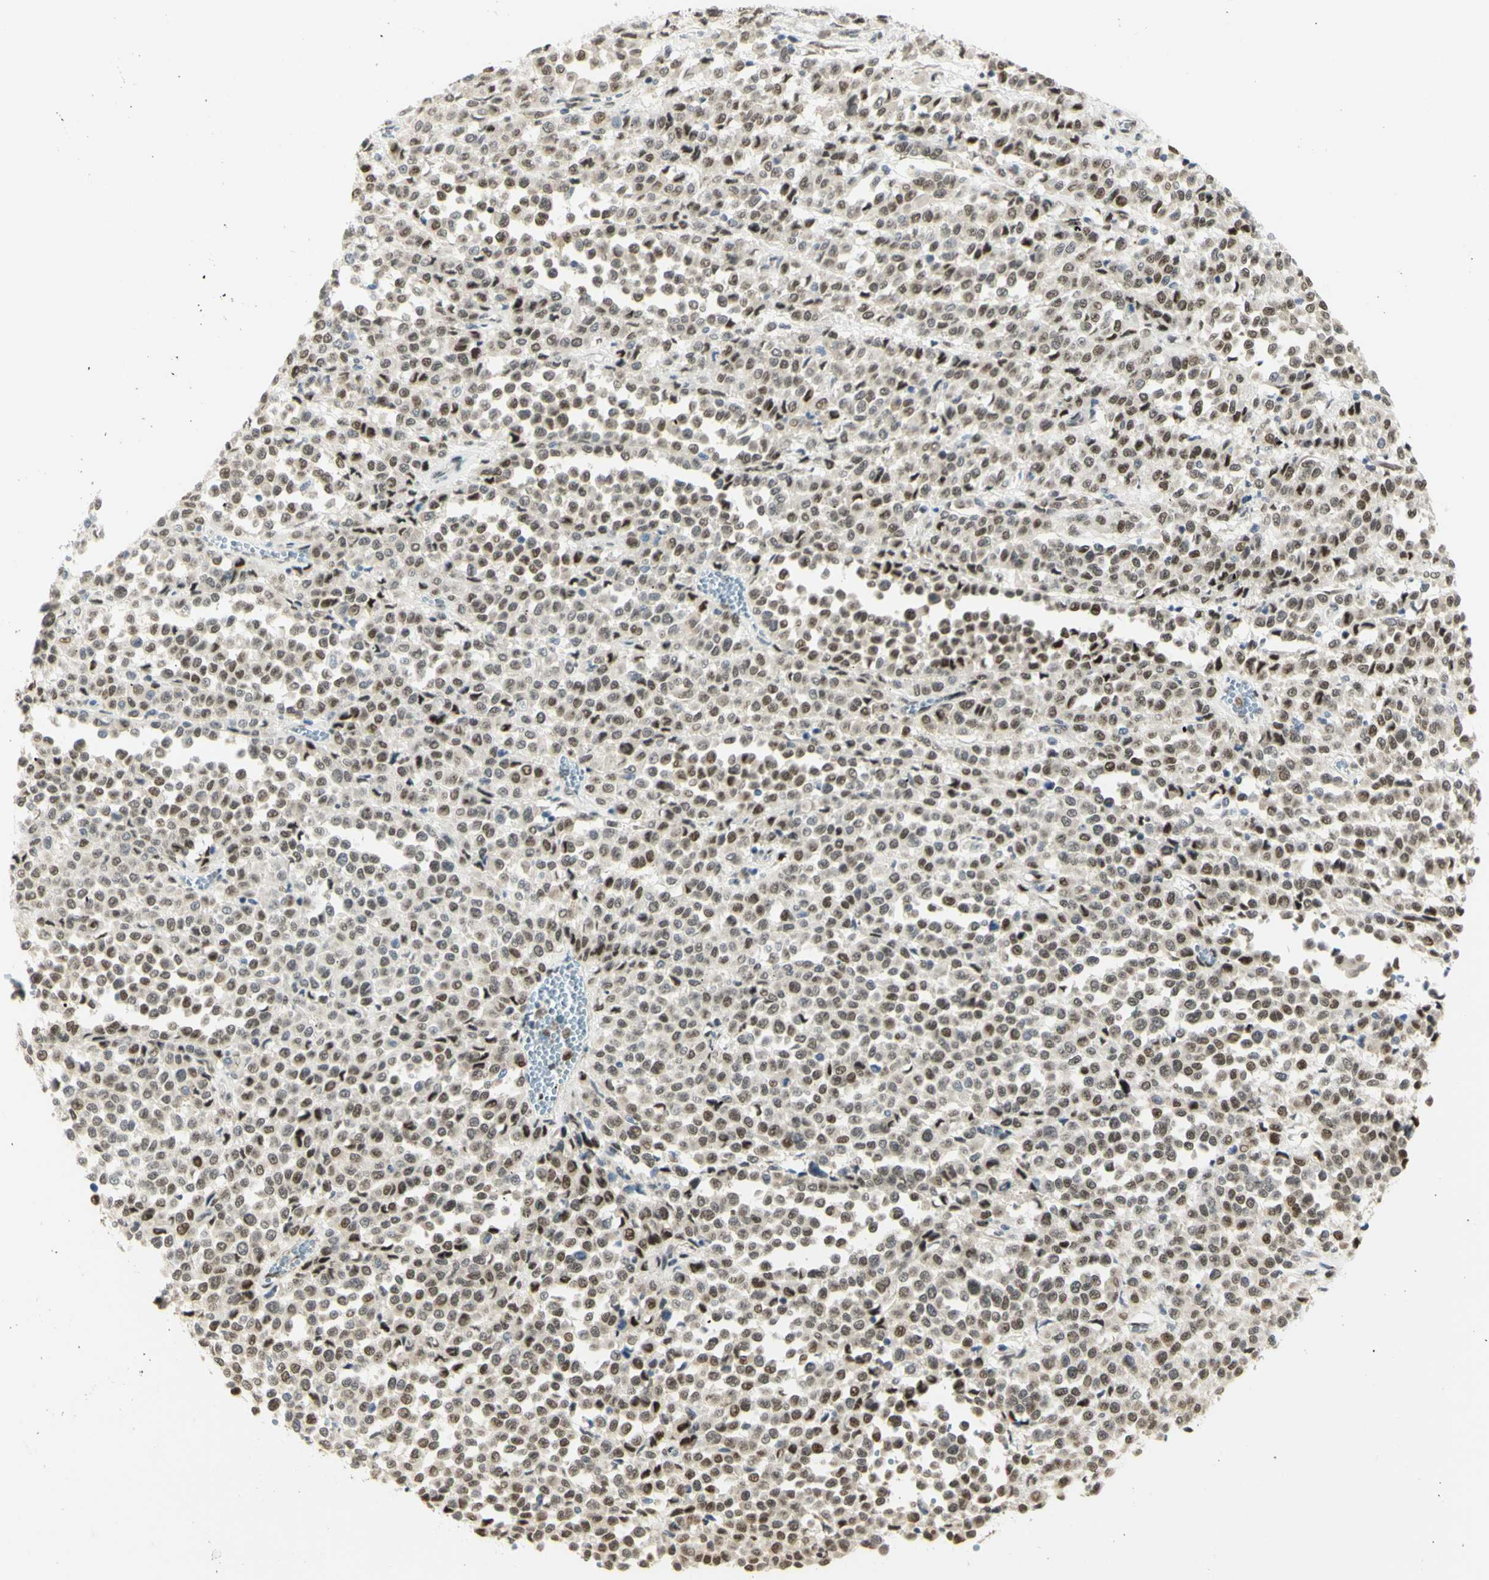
{"staining": {"intensity": "moderate", "quantity": ">75%", "location": "nuclear"}, "tissue": "melanoma", "cell_type": "Tumor cells", "image_type": "cancer", "snomed": [{"axis": "morphology", "description": "Malignant melanoma, Metastatic site"}, {"axis": "topography", "description": "Pancreas"}], "caption": "A brown stain shows moderate nuclear expression of a protein in human melanoma tumor cells.", "gene": "DDX1", "patient": {"sex": "female", "age": 30}}